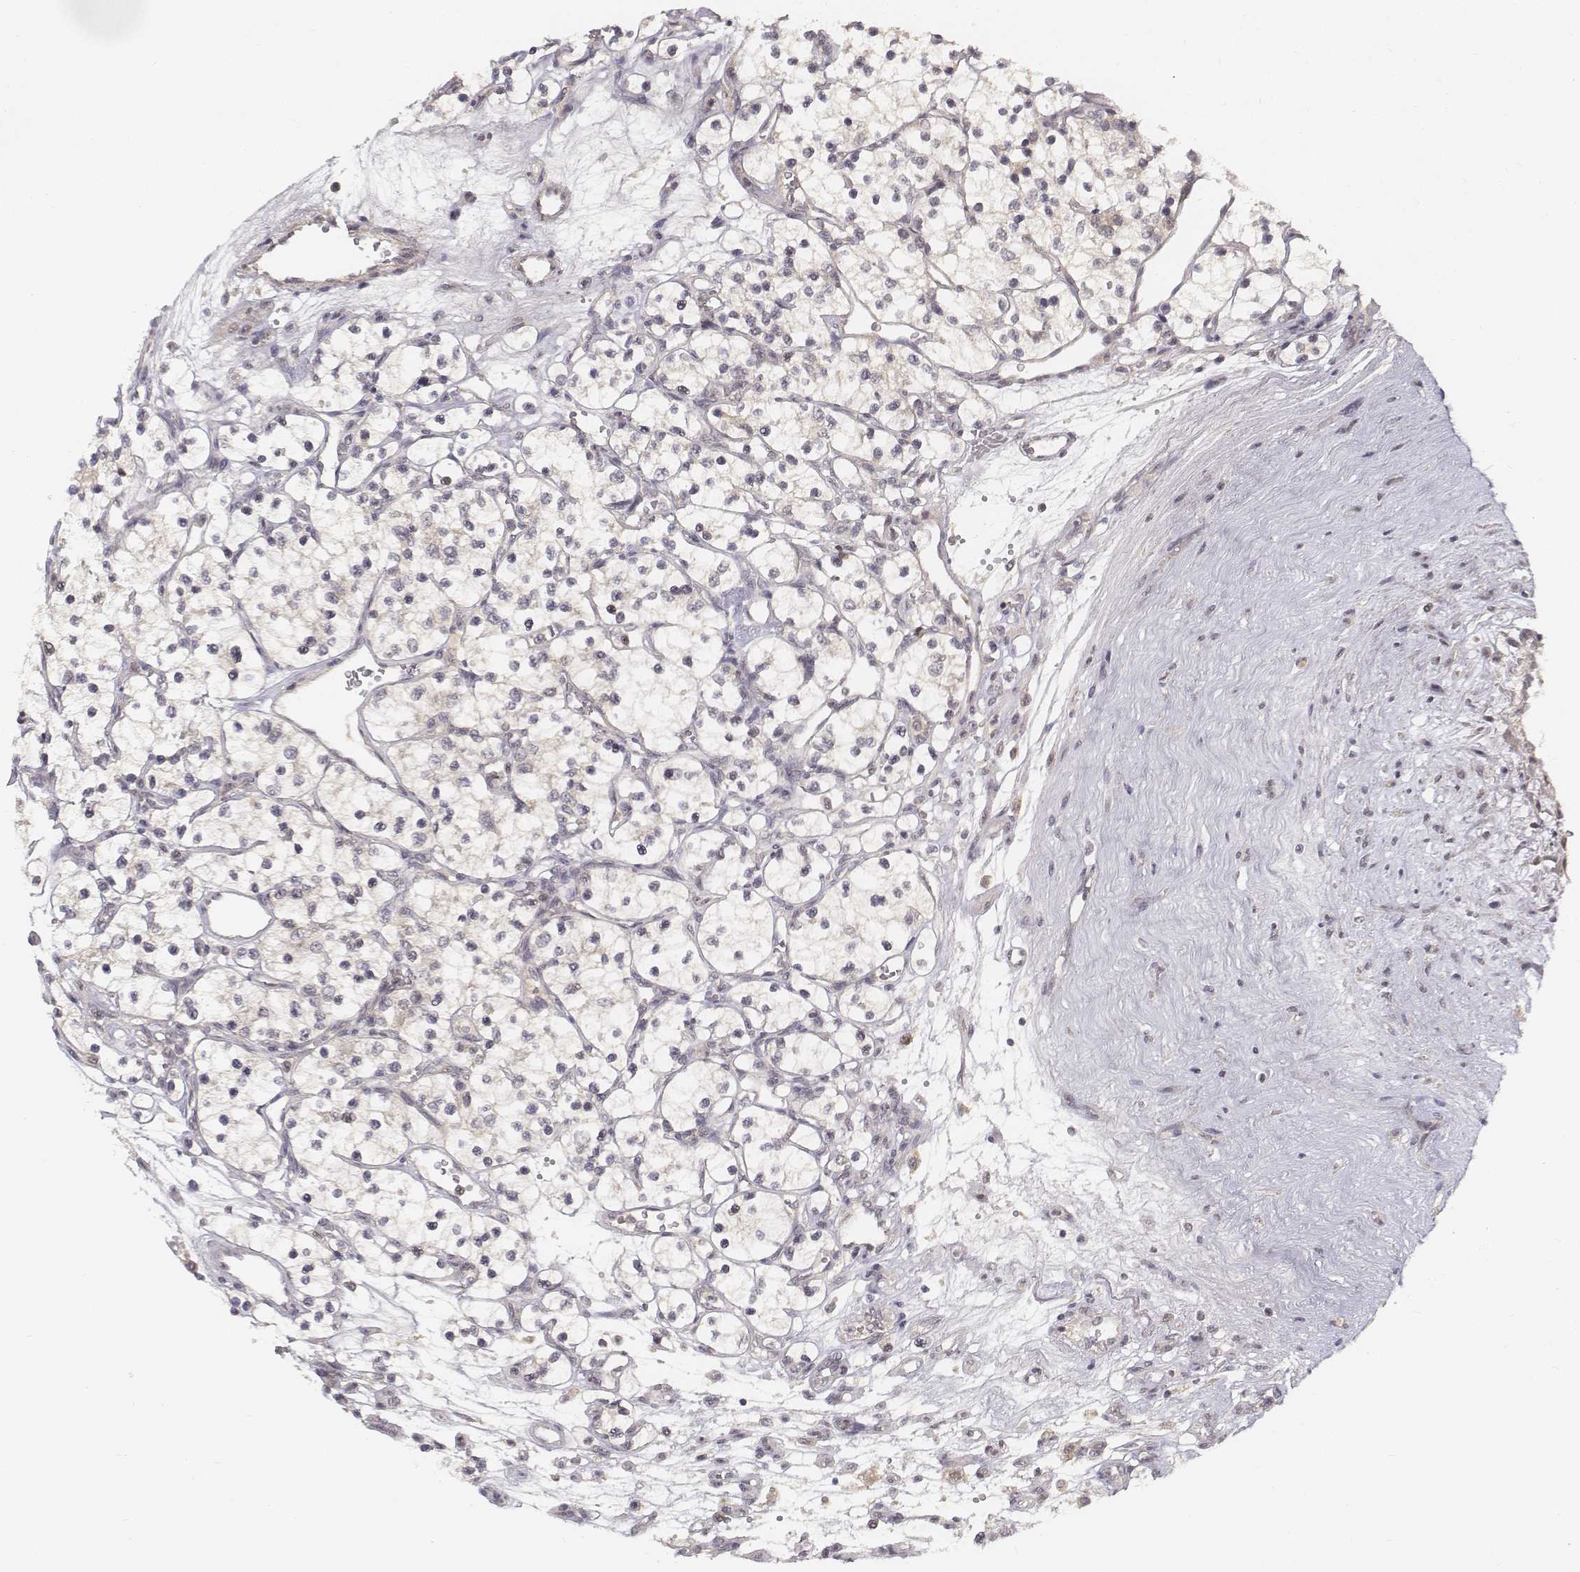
{"staining": {"intensity": "negative", "quantity": "none", "location": "none"}, "tissue": "renal cancer", "cell_type": "Tumor cells", "image_type": "cancer", "snomed": [{"axis": "morphology", "description": "Adenocarcinoma, NOS"}, {"axis": "topography", "description": "Kidney"}], "caption": "Tumor cells are negative for brown protein staining in adenocarcinoma (renal). The staining was performed using DAB to visualize the protein expression in brown, while the nuclei were stained in blue with hematoxylin (Magnification: 20x).", "gene": "FANCD2", "patient": {"sex": "female", "age": 69}}